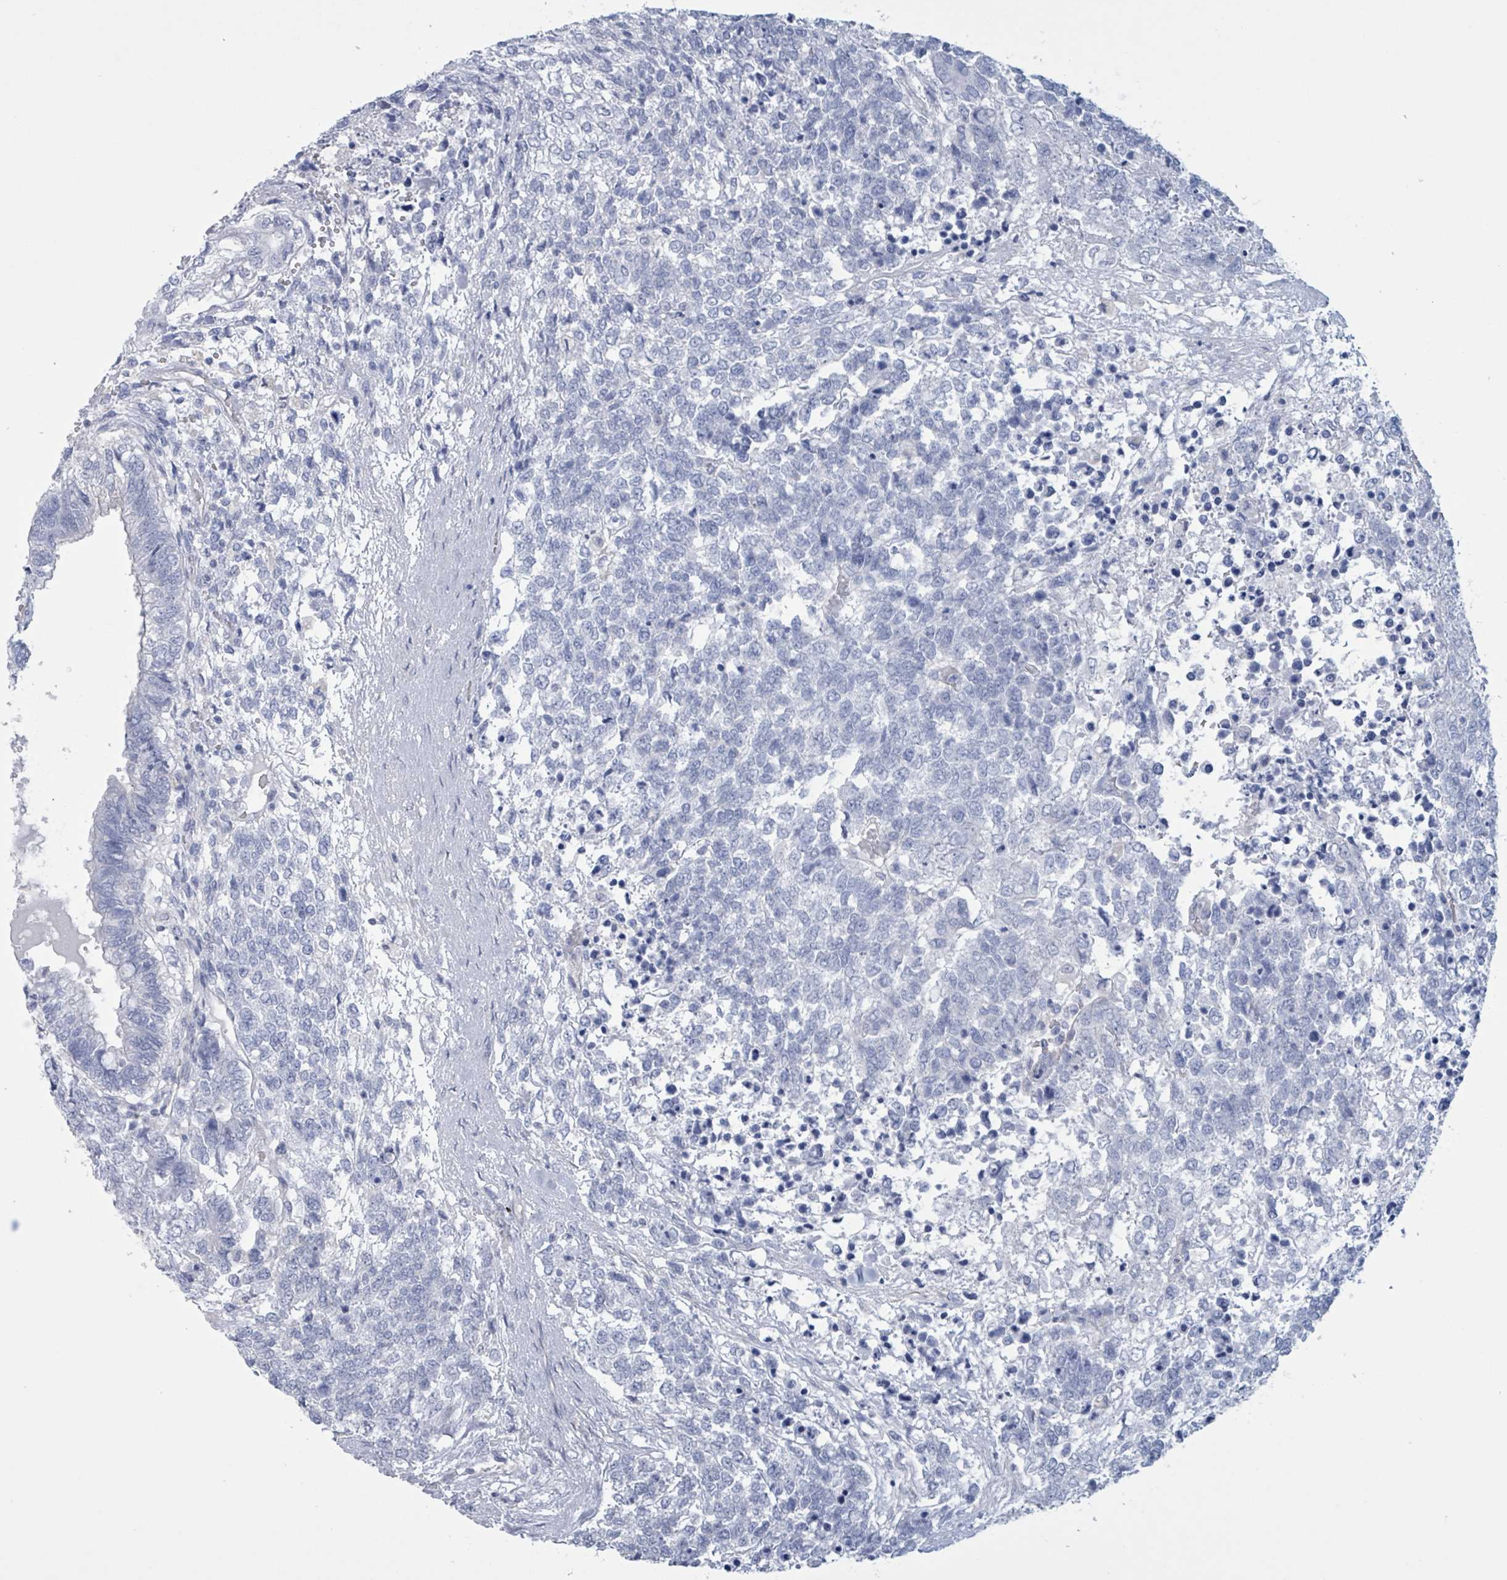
{"staining": {"intensity": "negative", "quantity": "none", "location": "none"}, "tissue": "testis cancer", "cell_type": "Tumor cells", "image_type": "cancer", "snomed": [{"axis": "morphology", "description": "Carcinoma, Embryonal, NOS"}, {"axis": "topography", "description": "Testis"}], "caption": "This is an IHC image of human testis cancer. There is no positivity in tumor cells.", "gene": "CT45A5", "patient": {"sex": "male", "age": 23}}